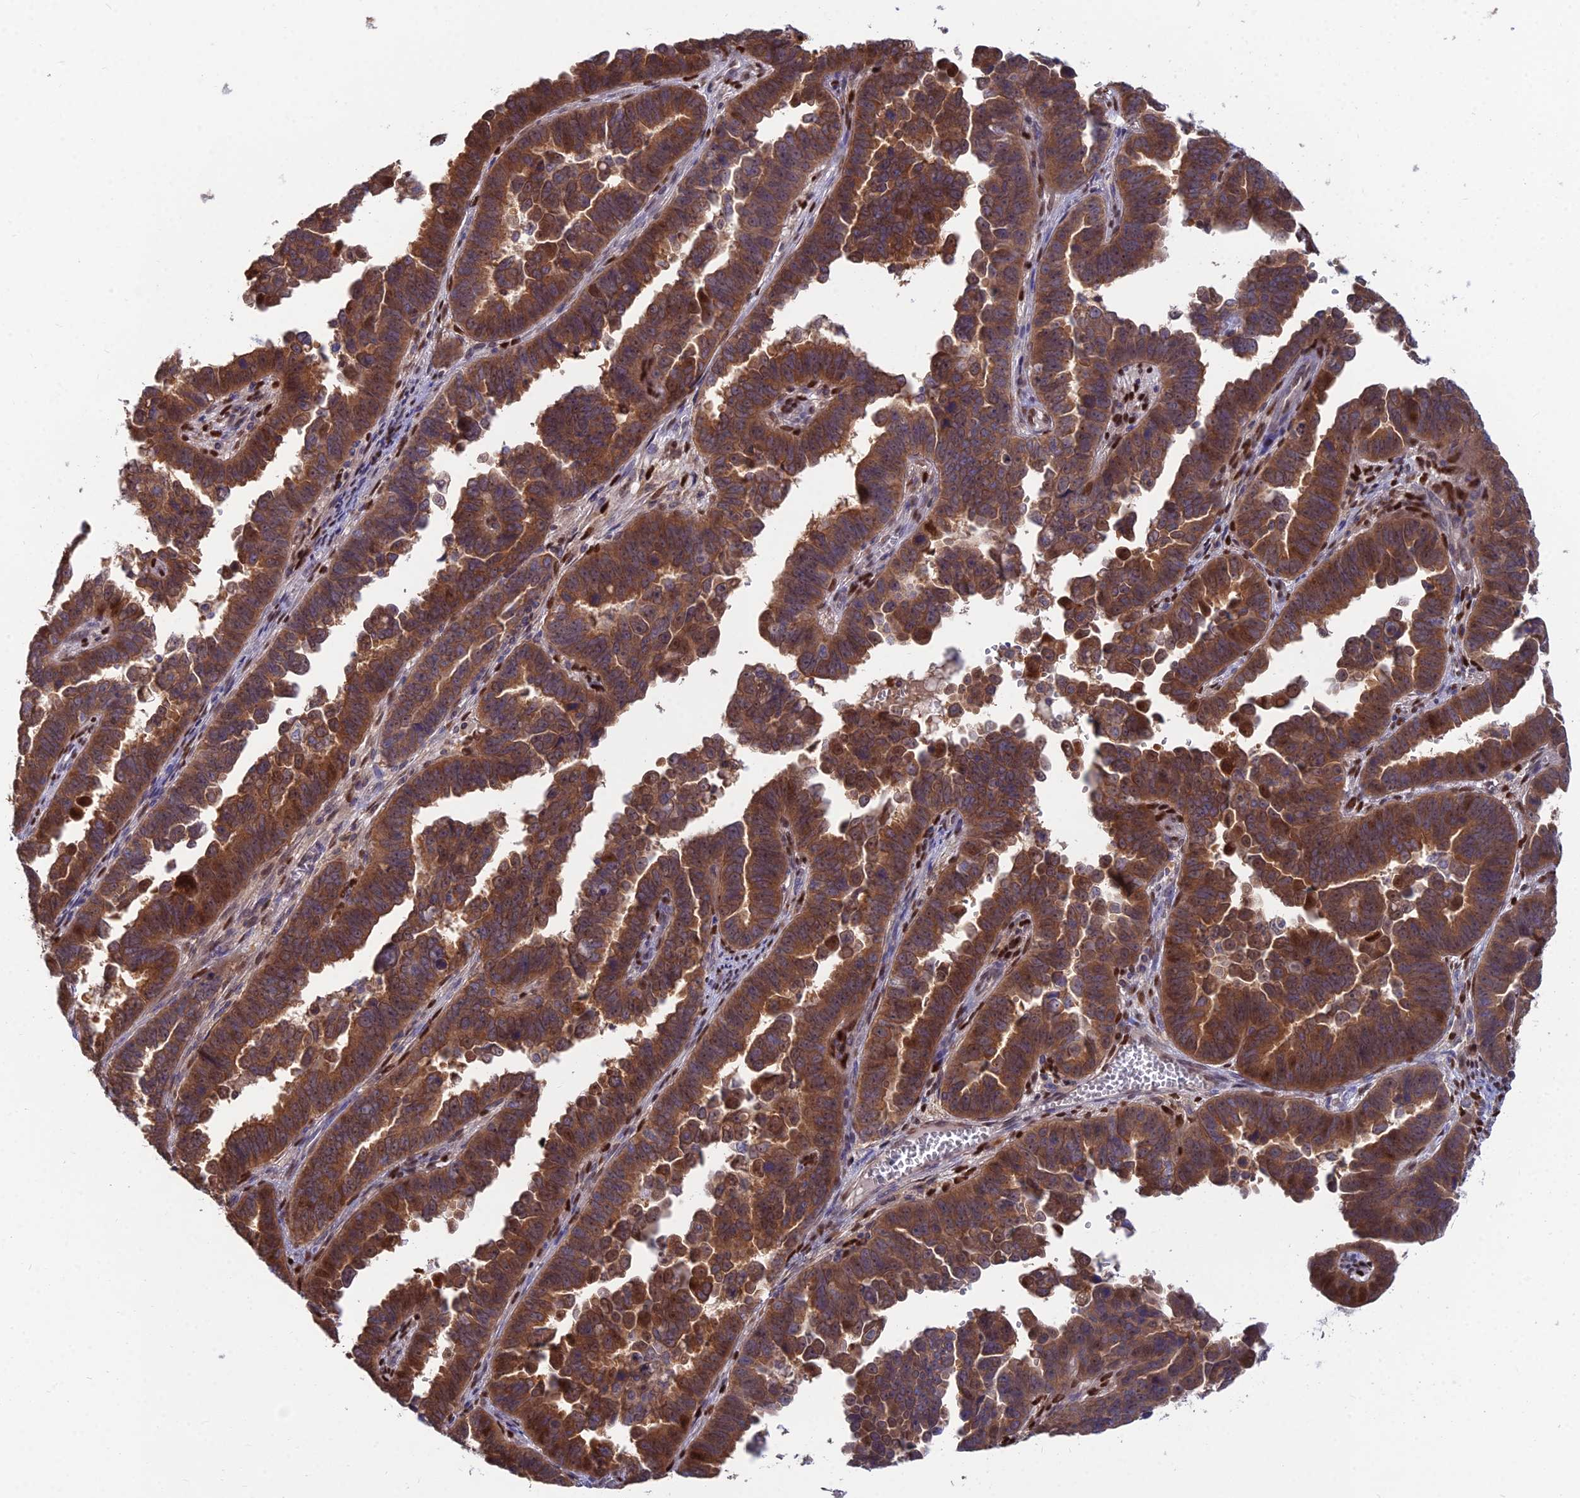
{"staining": {"intensity": "strong", "quantity": ">75%", "location": "cytoplasmic/membranous"}, "tissue": "endometrial cancer", "cell_type": "Tumor cells", "image_type": "cancer", "snomed": [{"axis": "morphology", "description": "Adenocarcinoma, NOS"}, {"axis": "topography", "description": "Endometrium"}], "caption": "A high amount of strong cytoplasmic/membranous positivity is appreciated in about >75% of tumor cells in endometrial adenocarcinoma tissue.", "gene": "DNPEP", "patient": {"sex": "female", "age": 75}}